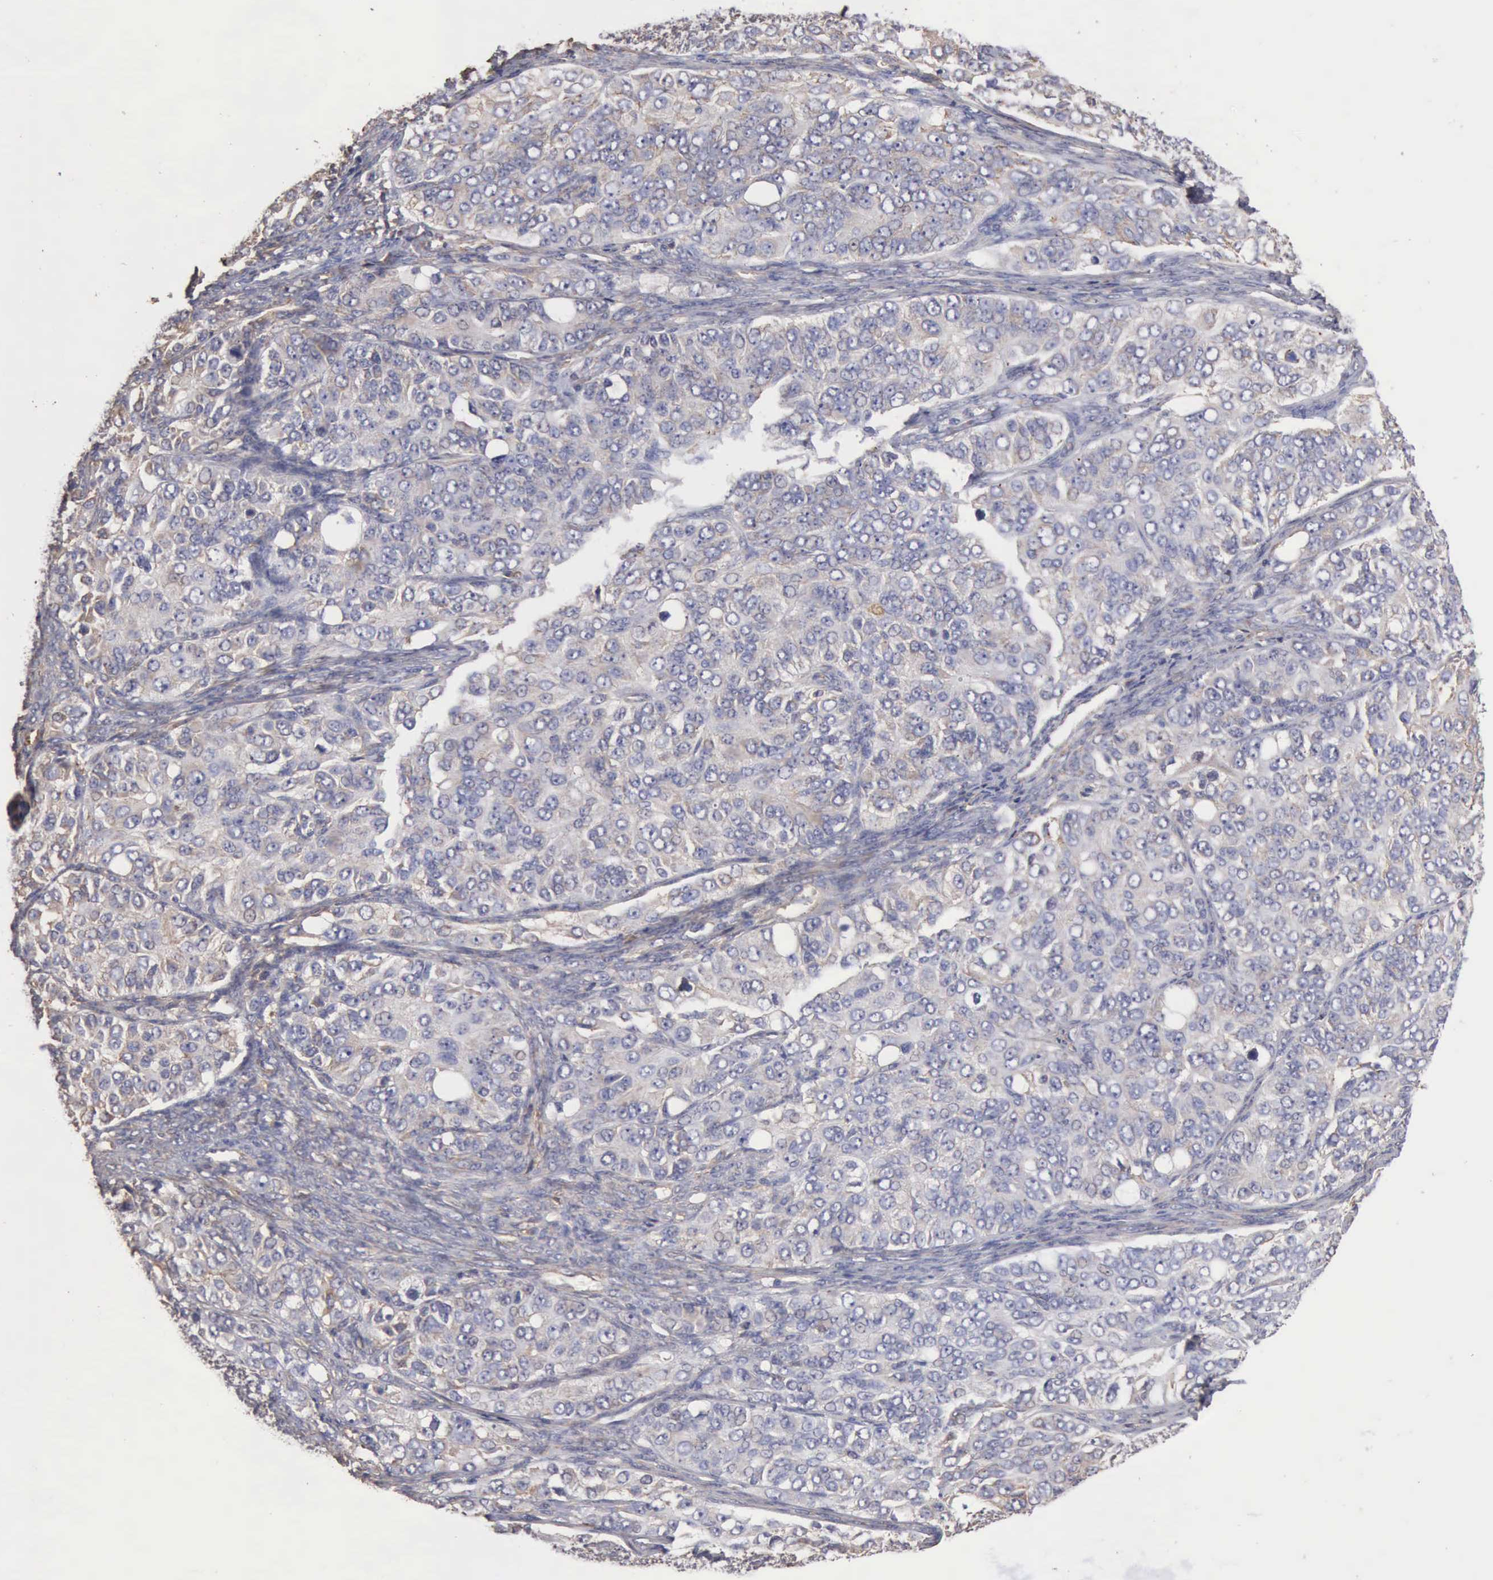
{"staining": {"intensity": "negative", "quantity": "none", "location": "none"}, "tissue": "ovarian cancer", "cell_type": "Tumor cells", "image_type": "cancer", "snomed": [{"axis": "morphology", "description": "Carcinoma, endometroid"}, {"axis": "topography", "description": "Ovary"}], "caption": "Tumor cells are negative for brown protein staining in ovarian cancer.", "gene": "GPR101", "patient": {"sex": "female", "age": 51}}